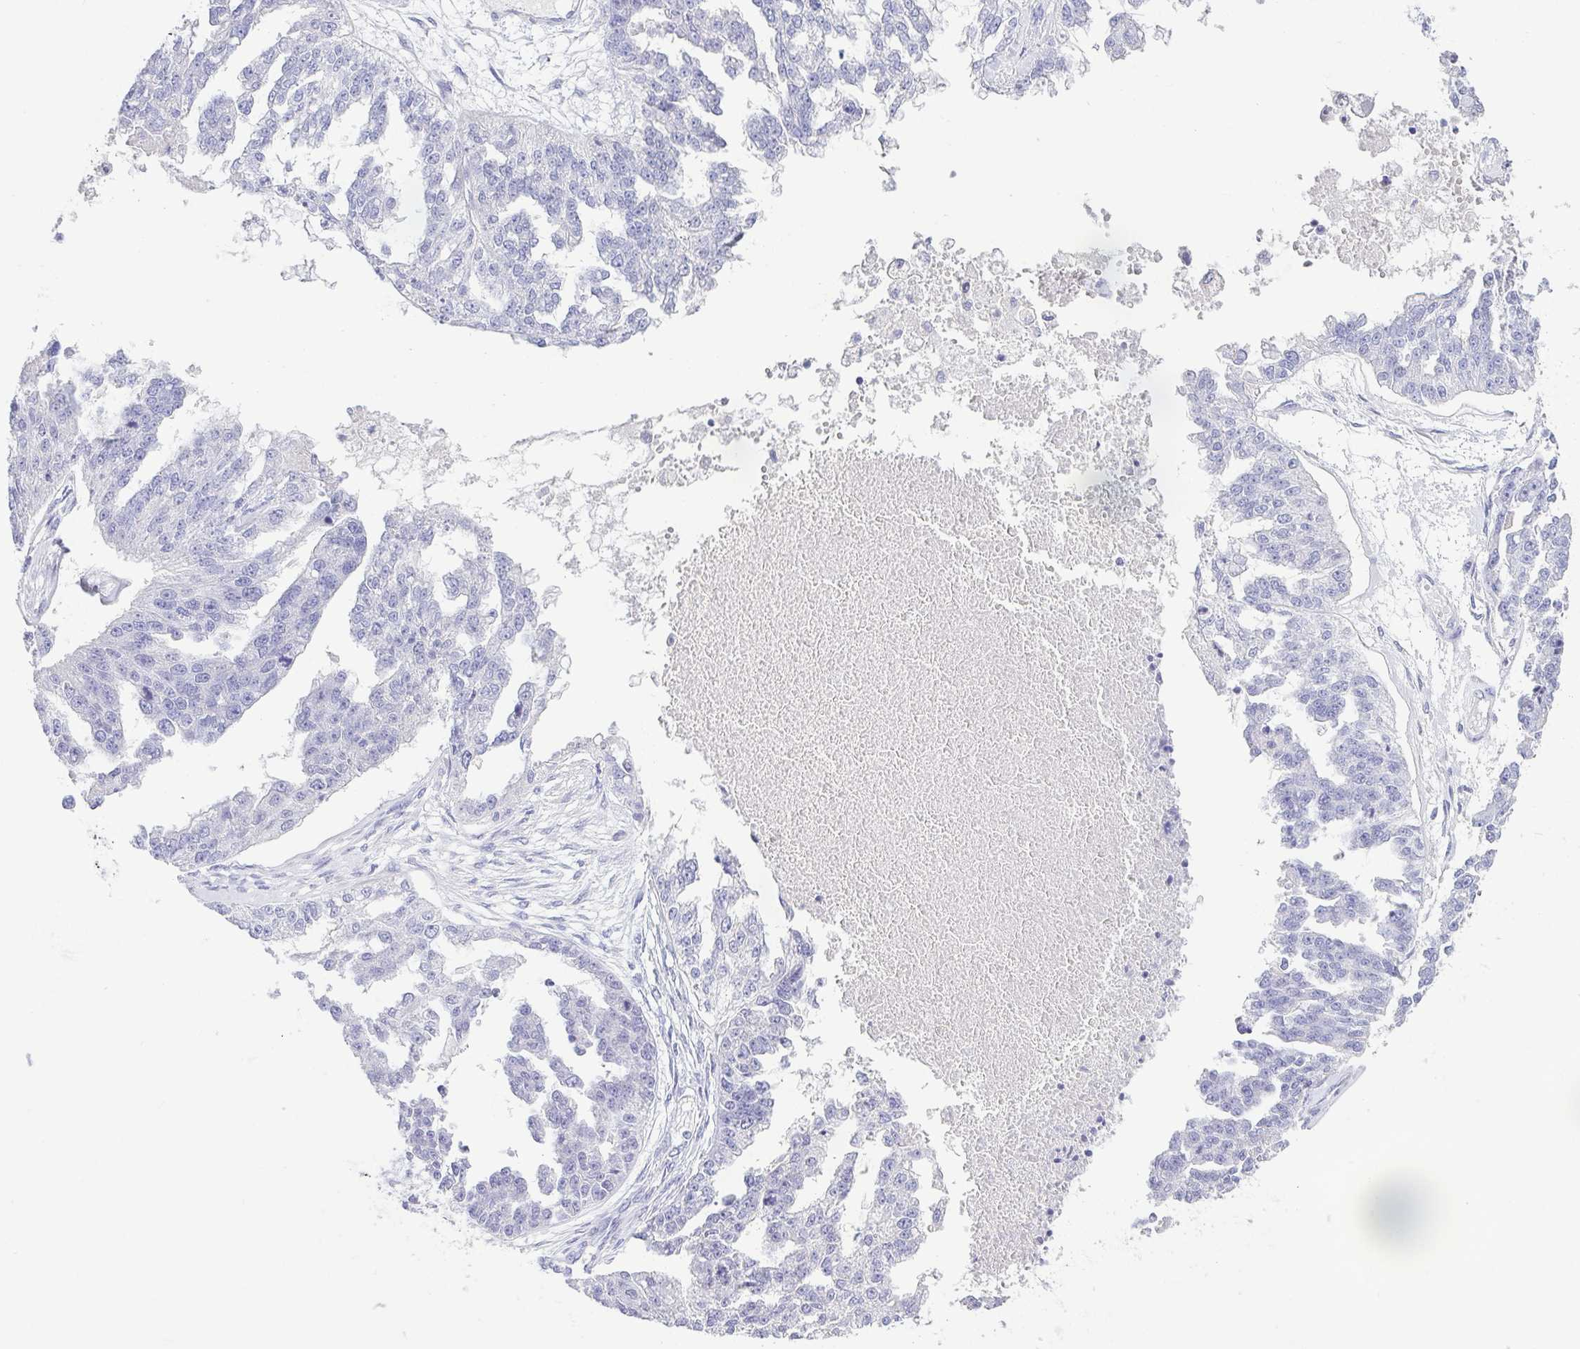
{"staining": {"intensity": "negative", "quantity": "none", "location": "none"}, "tissue": "ovarian cancer", "cell_type": "Tumor cells", "image_type": "cancer", "snomed": [{"axis": "morphology", "description": "Cystadenocarcinoma, serous, NOS"}, {"axis": "topography", "description": "Ovary"}], "caption": "High magnification brightfield microscopy of serous cystadenocarcinoma (ovarian) stained with DAB (brown) and counterstained with hematoxylin (blue): tumor cells show no significant positivity. The staining was performed using DAB to visualize the protein expression in brown, while the nuclei were stained in blue with hematoxylin (Magnification: 20x).", "gene": "HAPLN2", "patient": {"sex": "female", "age": 58}}